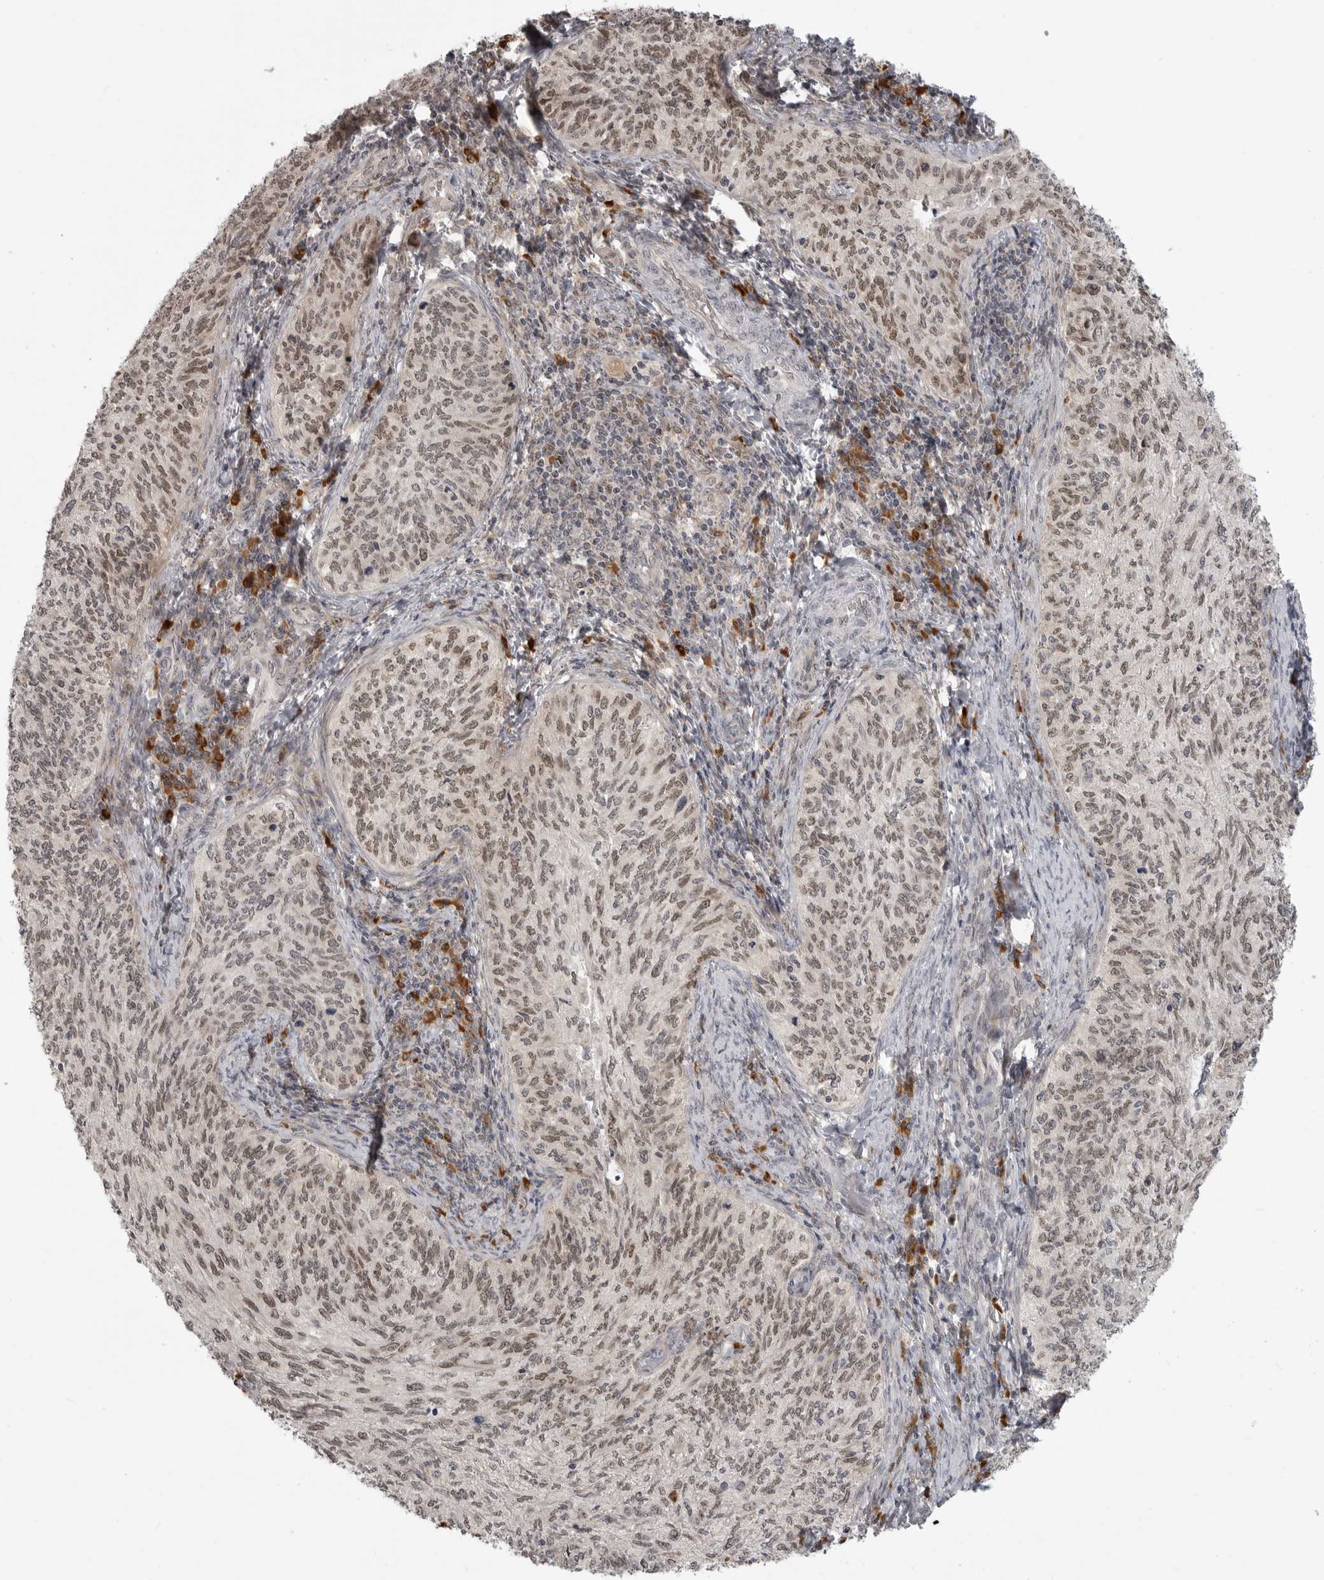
{"staining": {"intensity": "moderate", "quantity": ">75%", "location": "nuclear"}, "tissue": "cervical cancer", "cell_type": "Tumor cells", "image_type": "cancer", "snomed": [{"axis": "morphology", "description": "Squamous cell carcinoma, NOS"}, {"axis": "topography", "description": "Cervix"}], "caption": "Immunohistochemistry (IHC) histopathology image of human cervical squamous cell carcinoma stained for a protein (brown), which displays medium levels of moderate nuclear positivity in approximately >75% of tumor cells.", "gene": "CEP295NL", "patient": {"sex": "female", "age": 30}}